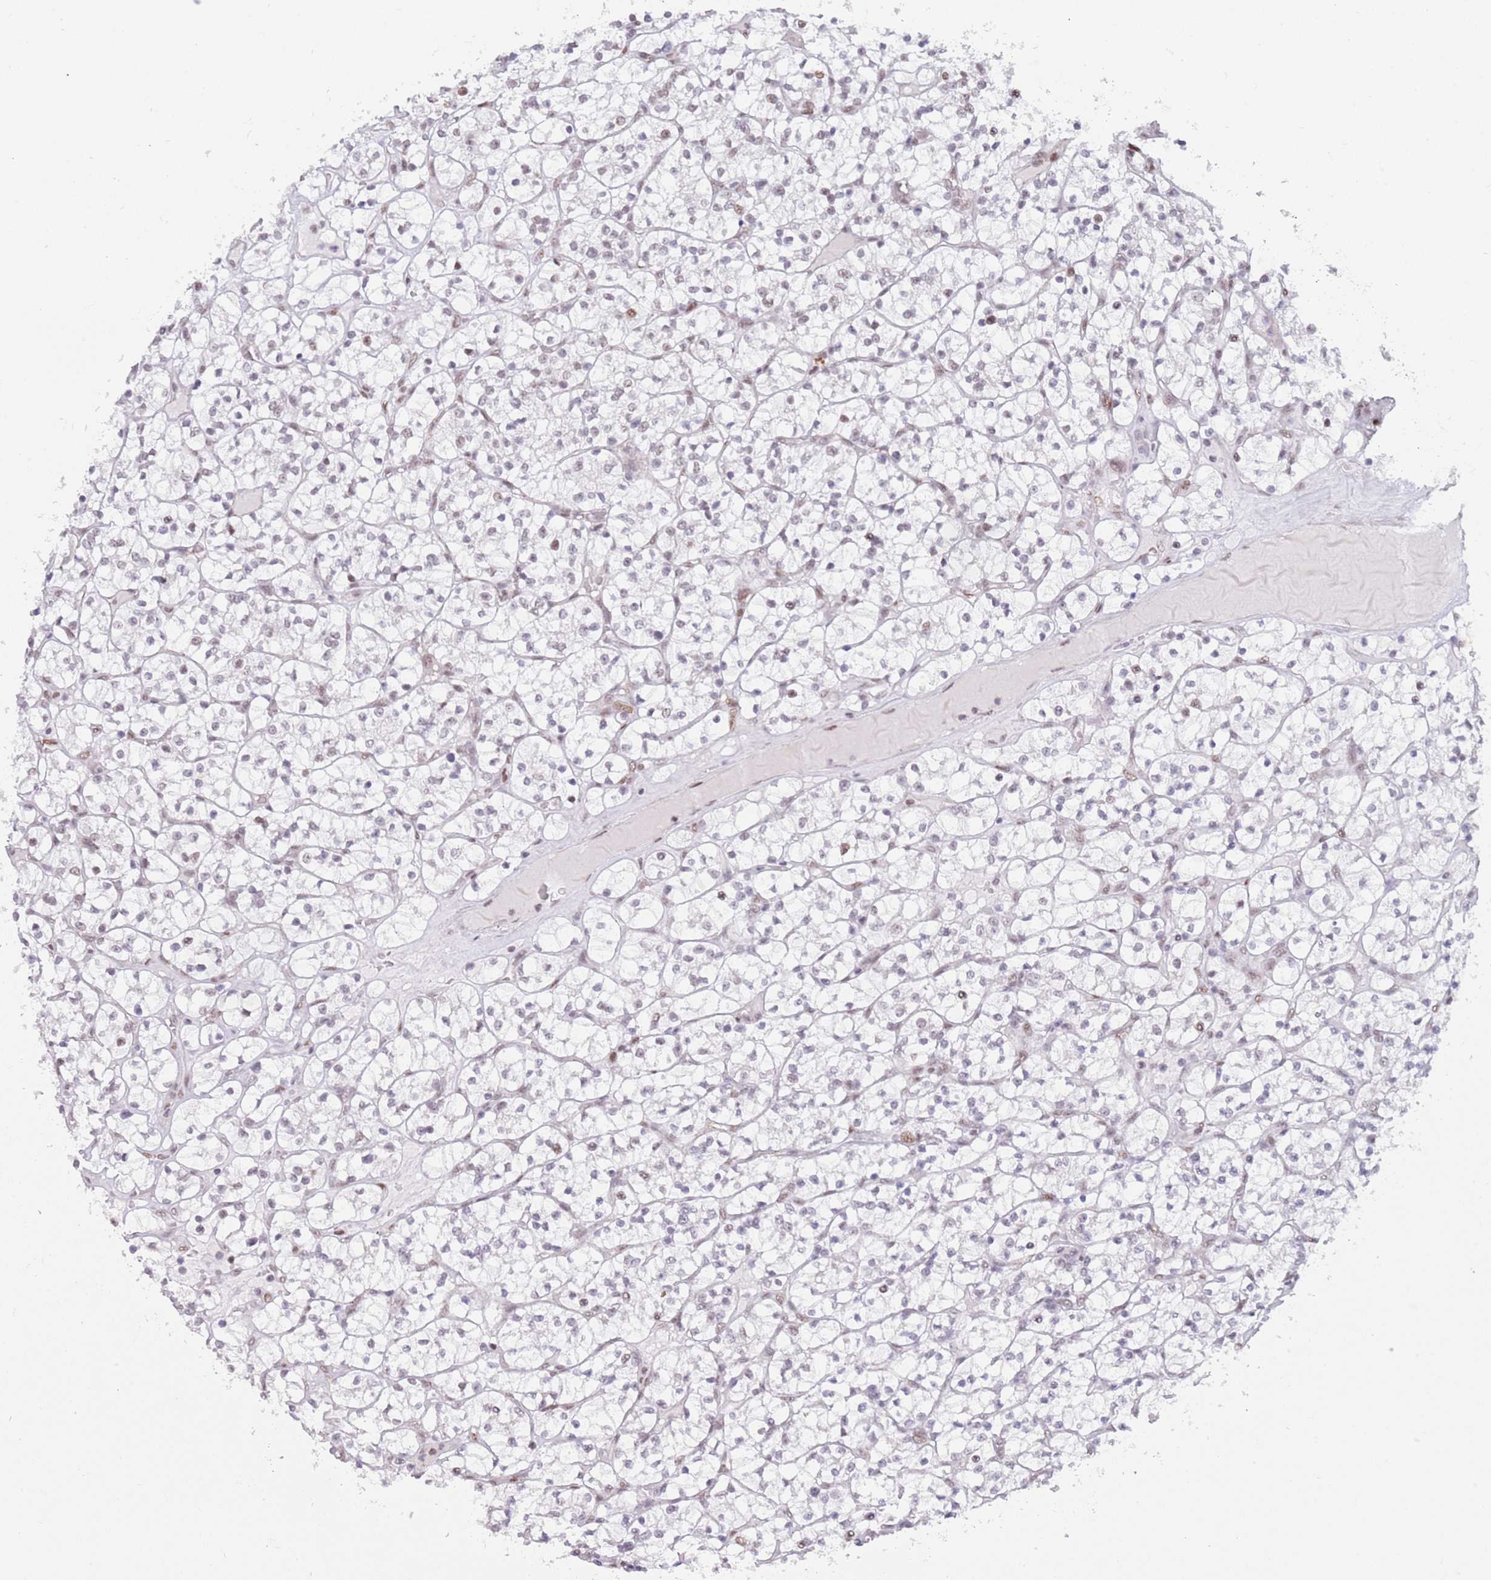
{"staining": {"intensity": "negative", "quantity": "none", "location": "none"}, "tissue": "renal cancer", "cell_type": "Tumor cells", "image_type": "cancer", "snomed": [{"axis": "morphology", "description": "Adenocarcinoma, NOS"}, {"axis": "topography", "description": "Kidney"}], "caption": "This is an immunohistochemistry histopathology image of human renal cancer. There is no staining in tumor cells.", "gene": "ZNF382", "patient": {"sex": "female", "age": 64}}